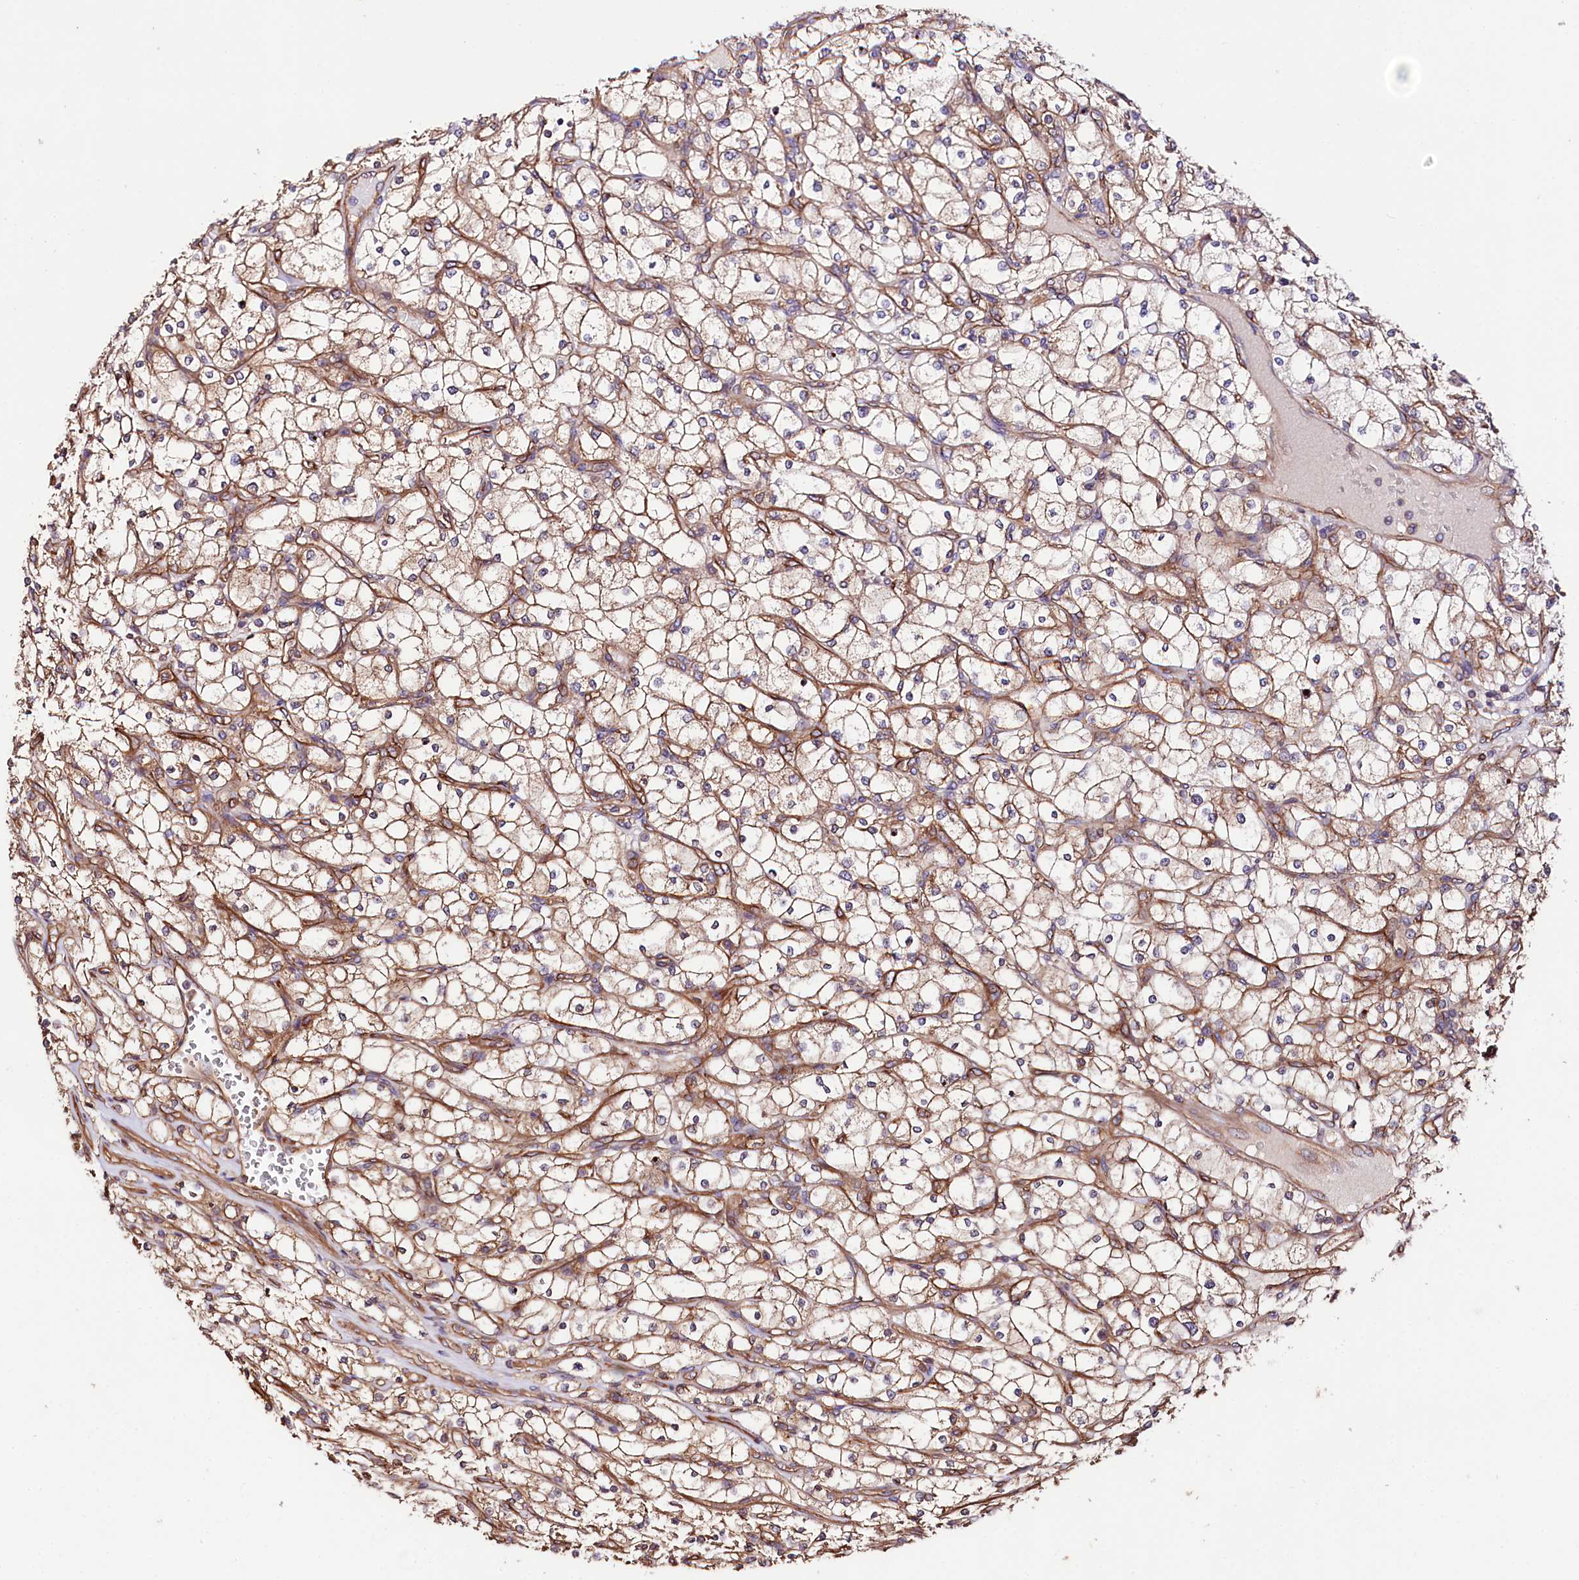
{"staining": {"intensity": "moderate", "quantity": "25%-75%", "location": "cytoplasmic/membranous"}, "tissue": "renal cancer", "cell_type": "Tumor cells", "image_type": "cancer", "snomed": [{"axis": "morphology", "description": "Adenocarcinoma, NOS"}, {"axis": "topography", "description": "Kidney"}], "caption": "Human renal adenocarcinoma stained for a protein (brown) demonstrates moderate cytoplasmic/membranous positive positivity in about 25%-75% of tumor cells.", "gene": "CEP295", "patient": {"sex": "male", "age": 80}}